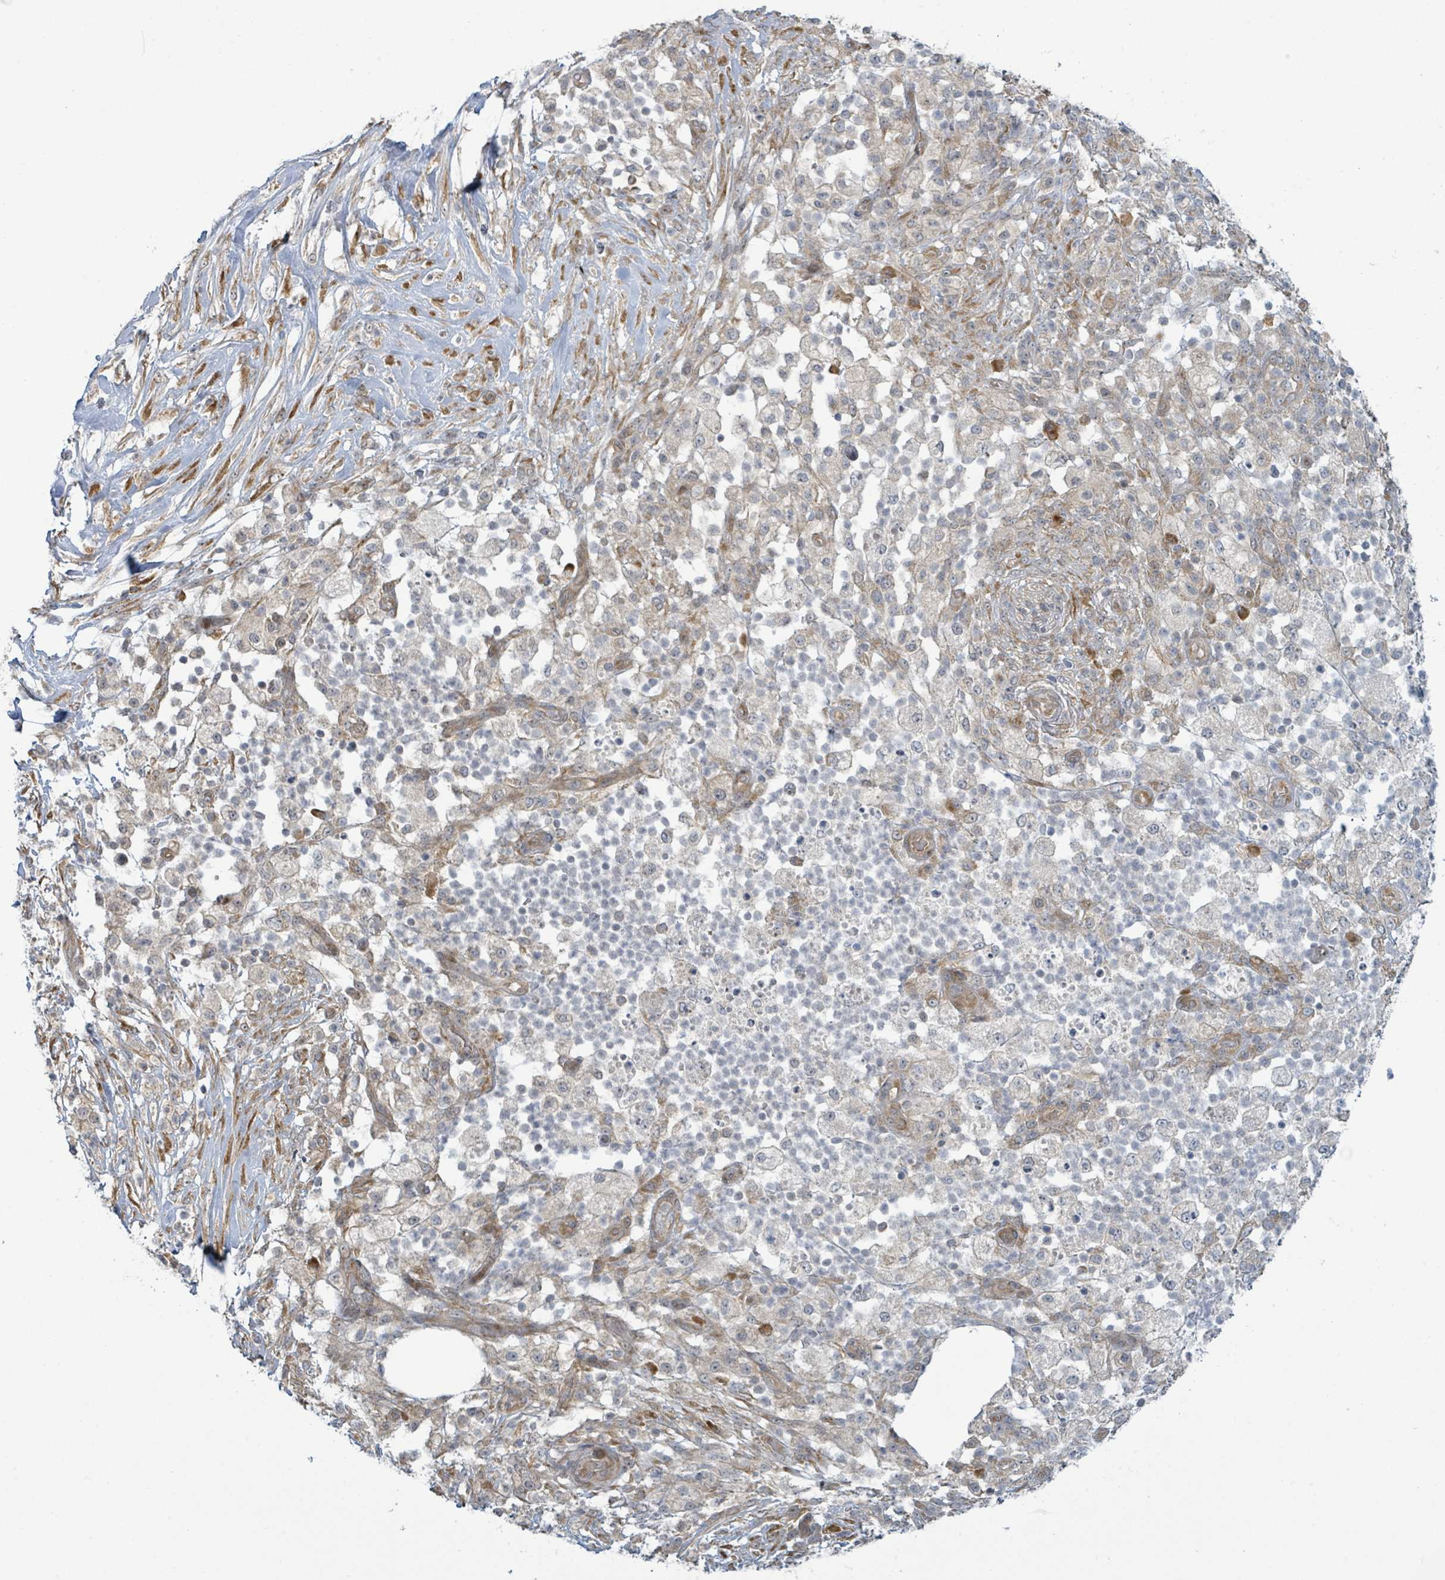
{"staining": {"intensity": "weak", "quantity": "<25%", "location": "cytoplasmic/membranous"}, "tissue": "pancreatic cancer", "cell_type": "Tumor cells", "image_type": "cancer", "snomed": [{"axis": "morphology", "description": "Adenocarcinoma, NOS"}, {"axis": "topography", "description": "Pancreas"}], "caption": "The micrograph displays no significant expression in tumor cells of pancreatic cancer (adenocarcinoma).", "gene": "RPL32", "patient": {"sex": "female", "age": 72}}